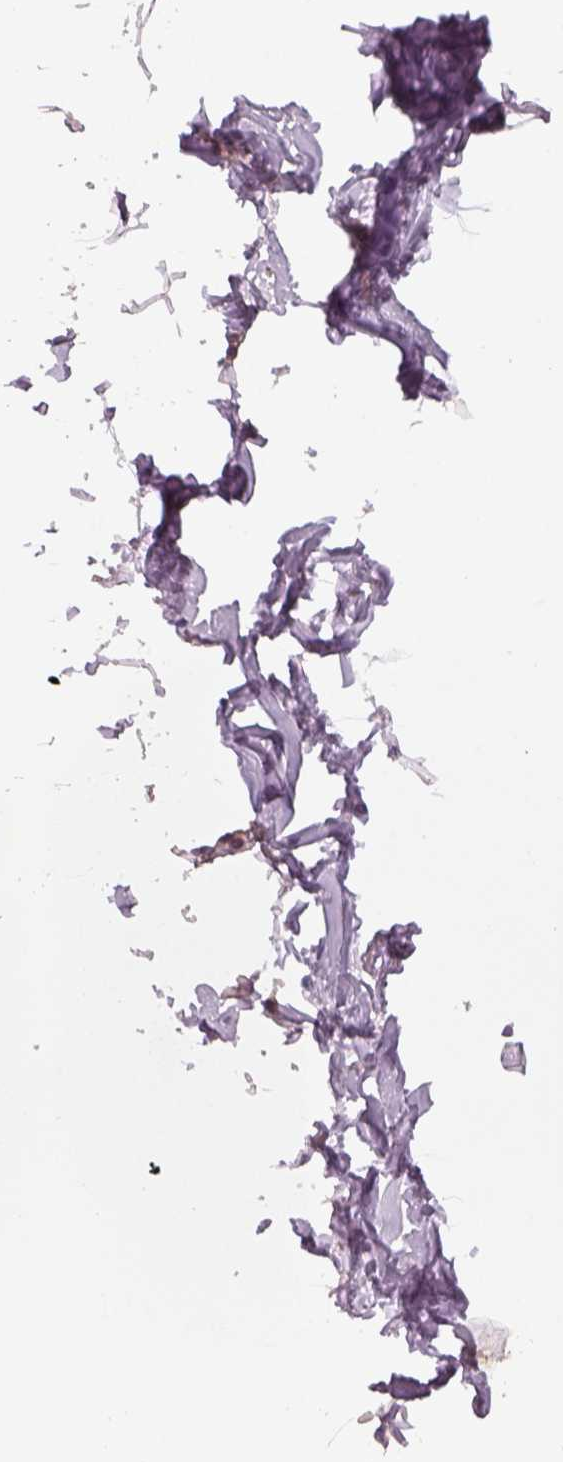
{"staining": {"intensity": "negative", "quantity": "none", "location": "none"}, "tissue": "breast", "cell_type": "Adipocytes", "image_type": "normal", "snomed": [{"axis": "morphology", "description": "Normal tissue, NOS"}, {"axis": "topography", "description": "Breast"}], "caption": "A high-resolution micrograph shows immunohistochemistry staining of unremarkable breast, which demonstrates no significant expression in adipocytes.", "gene": "GDNF", "patient": {"sex": "female", "age": 32}}